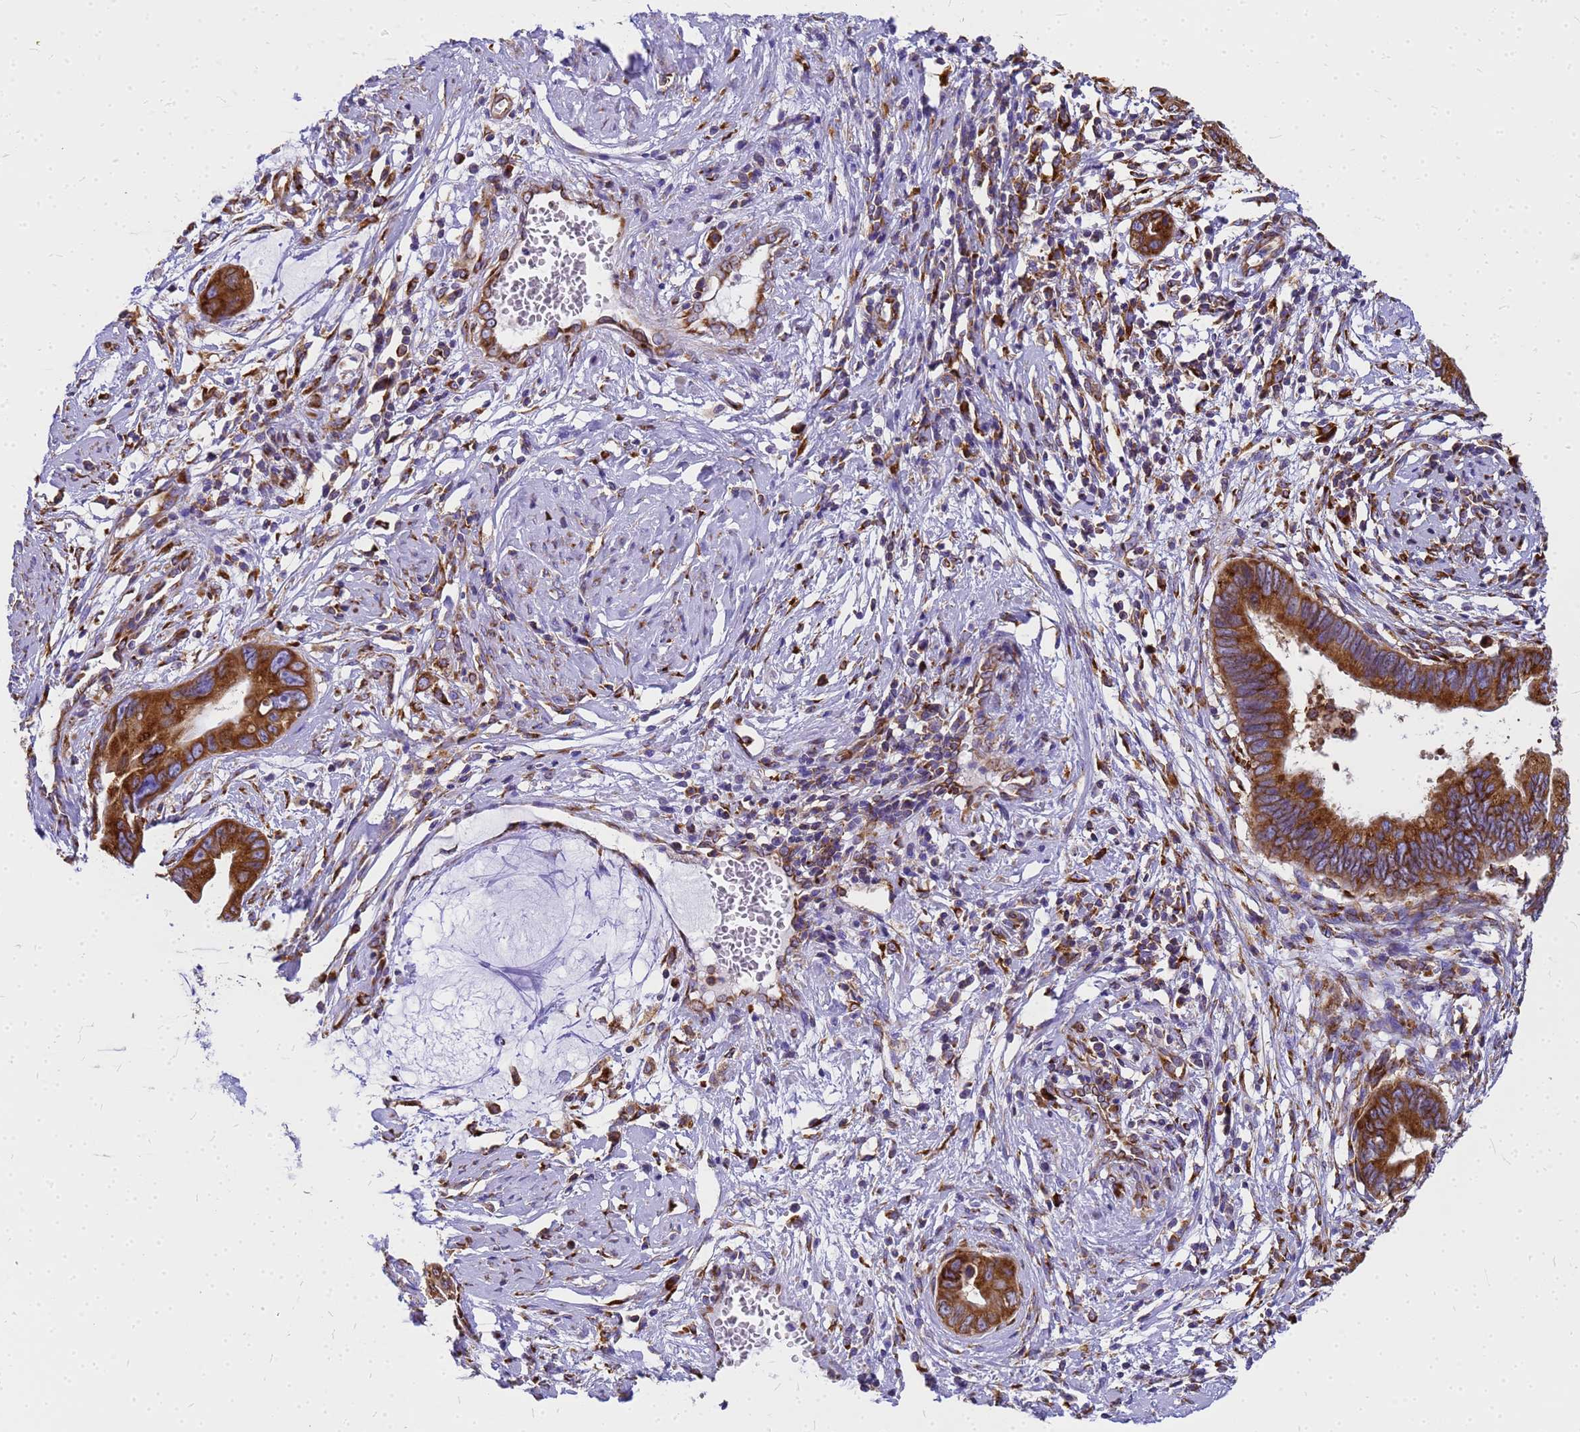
{"staining": {"intensity": "strong", "quantity": ">75%", "location": "cytoplasmic/membranous"}, "tissue": "cervical cancer", "cell_type": "Tumor cells", "image_type": "cancer", "snomed": [{"axis": "morphology", "description": "Adenocarcinoma, NOS"}, {"axis": "topography", "description": "Cervix"}], "caption": "A histopathology image showing strong cytoplasmic/membranous positivity in approximately >75% of tumor cells in cervical adenocarcinoma, as visualized by brown immunohistochemical staining.", "gene": "EEF1D", "patient": {"sex": "female", "age": 44}}